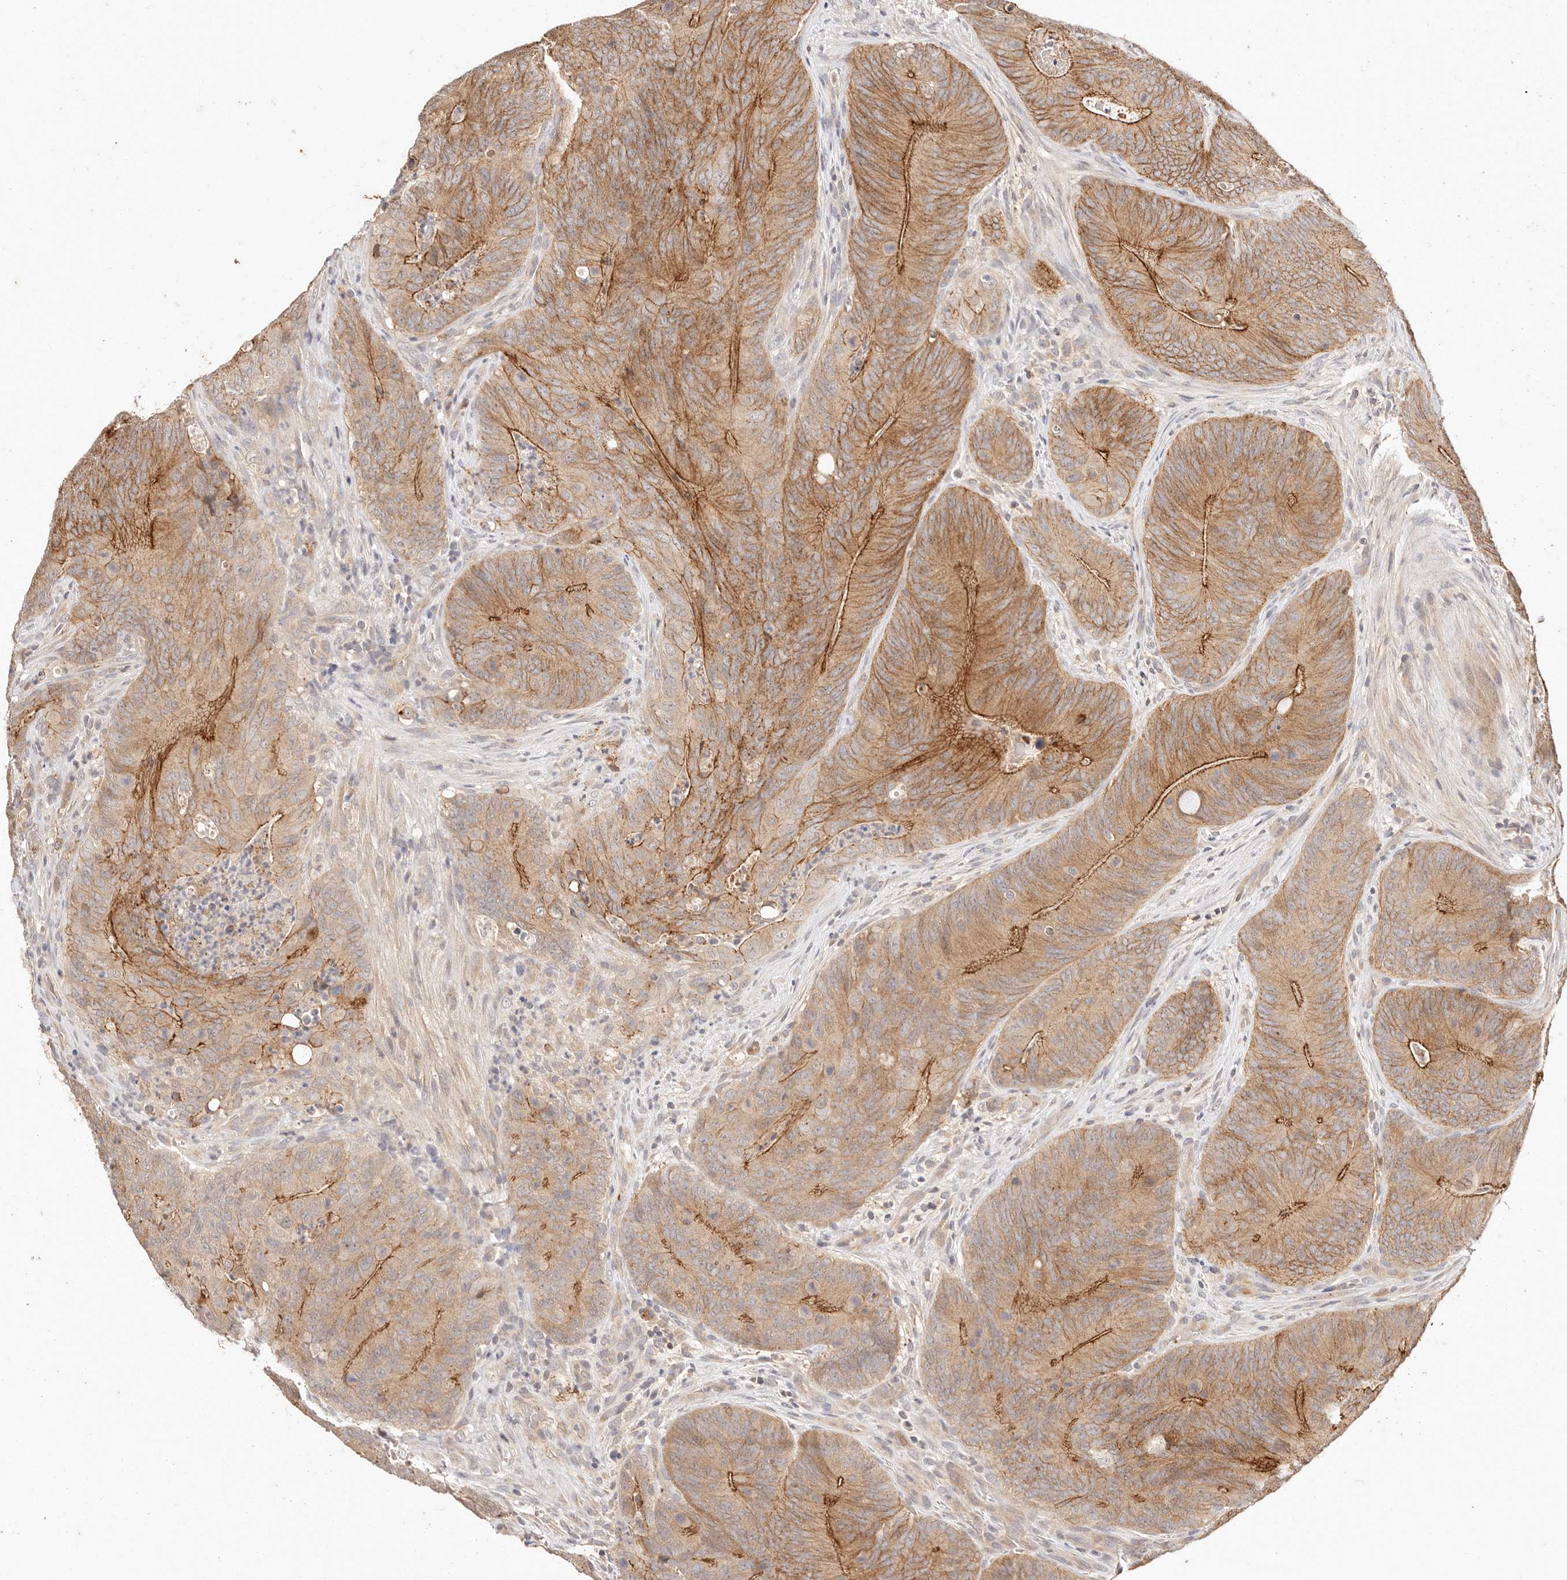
{"staining": {"intensity": "moderate", "quantity": ">75%", "location": "cytoplasmic/membranous"}, "tissue": "colorectal cancer", "cell_type": "Tumor cells", "image_type": "cancer", "snomed": [{"axis": "morphology", "description": "Normal tissue, NOS"}, {"axis": "topography", "description": "Colon"}], "caption": "A brown stain highlights moderate cytoplasmic/membranous positivity of a protein in colorectal cancer tumor cells.", "gene": "CXADR", "patient": {"sex": "female", "age": 82}}